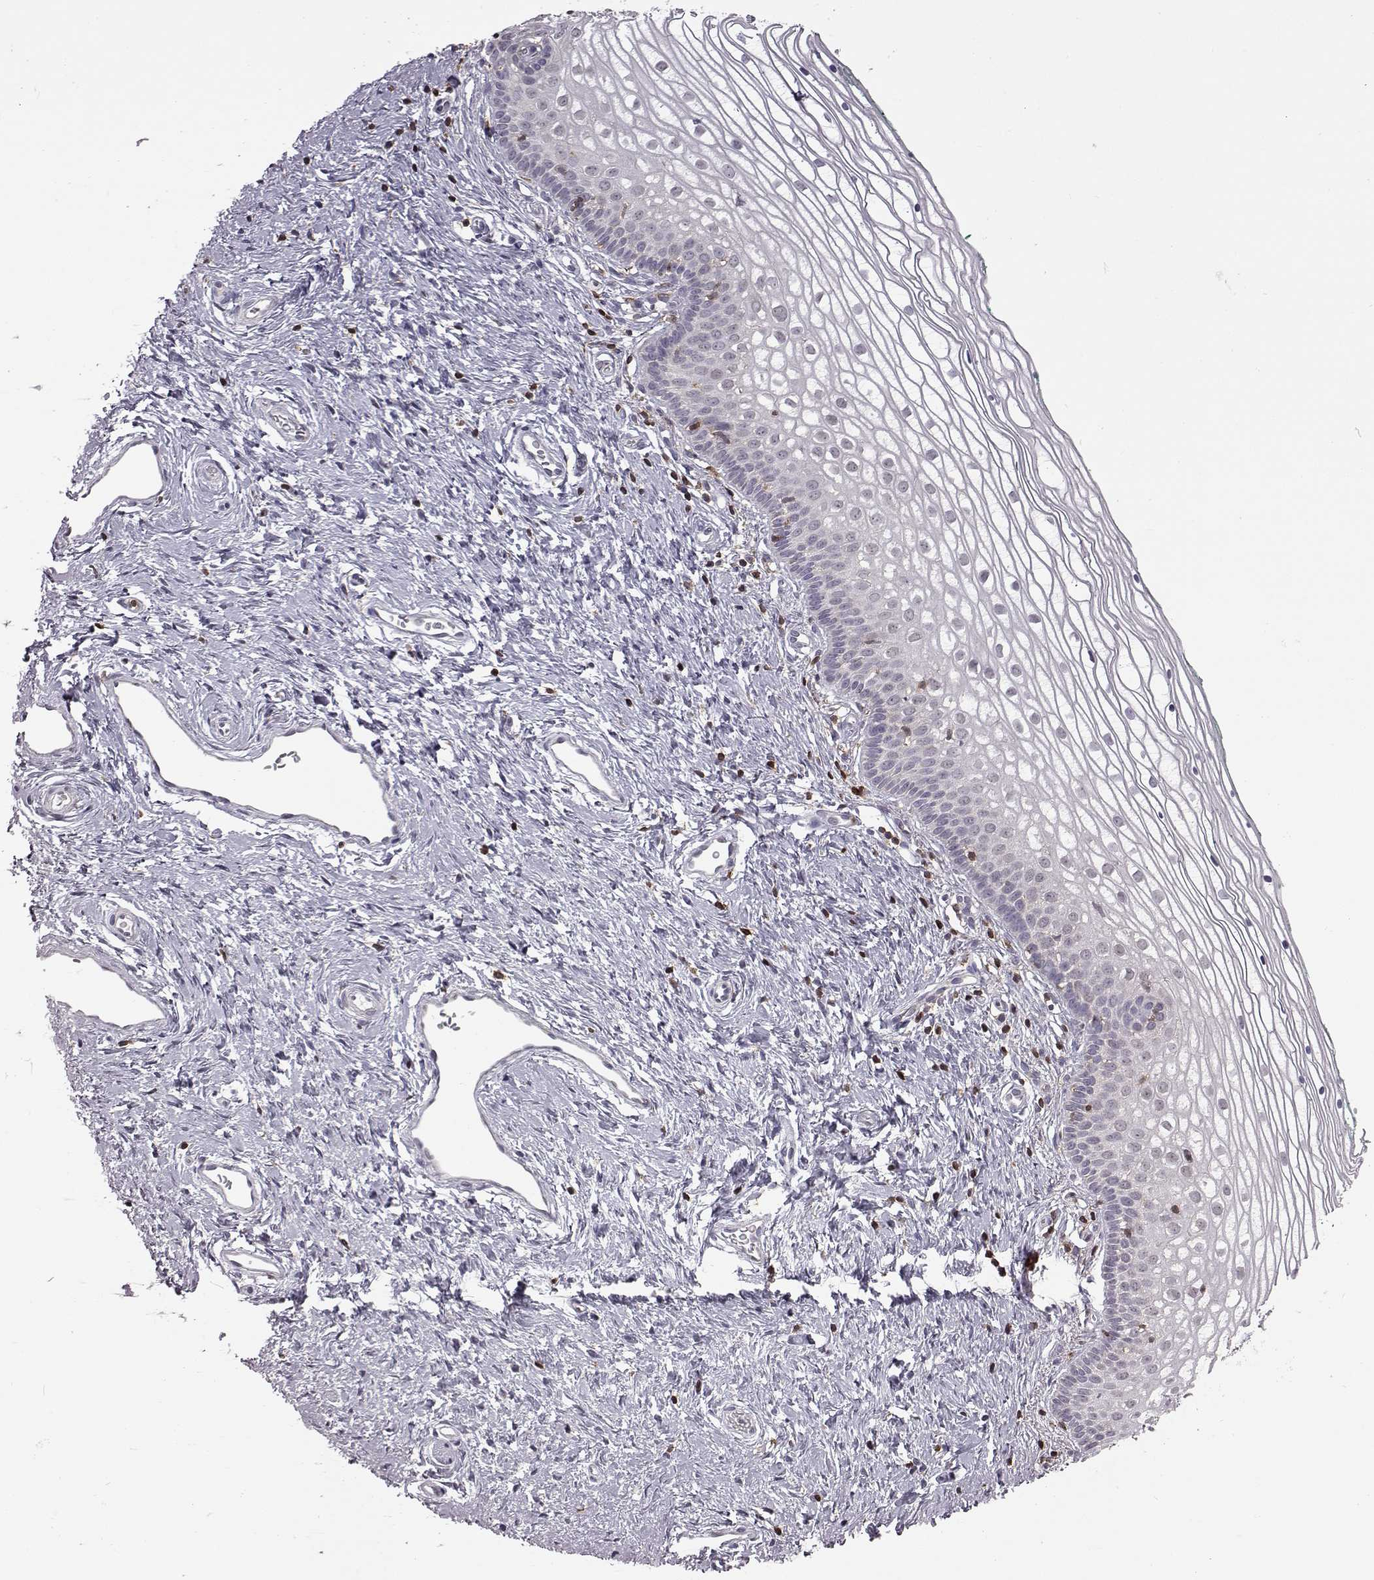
{"staining": {"intensity": "negative", "quantity": "none", "location": "none"}, "tissue": "vagina", "cell_type": "Squamous epithelial cells", "image_type": "normal", "snomed": [{"axis": "morphology", "description": "Normal tissue, NOS"}, {"axis": "topography", "description": "Vagina"}], "caption": "This is a photomicrograph of immunohistochemistry (IHC) staining of unremarkable vagina, which shows no positivity in squamous epithelial cells.", "gene": "DOK2", "patient": {"sex": "female", "age": 36}}